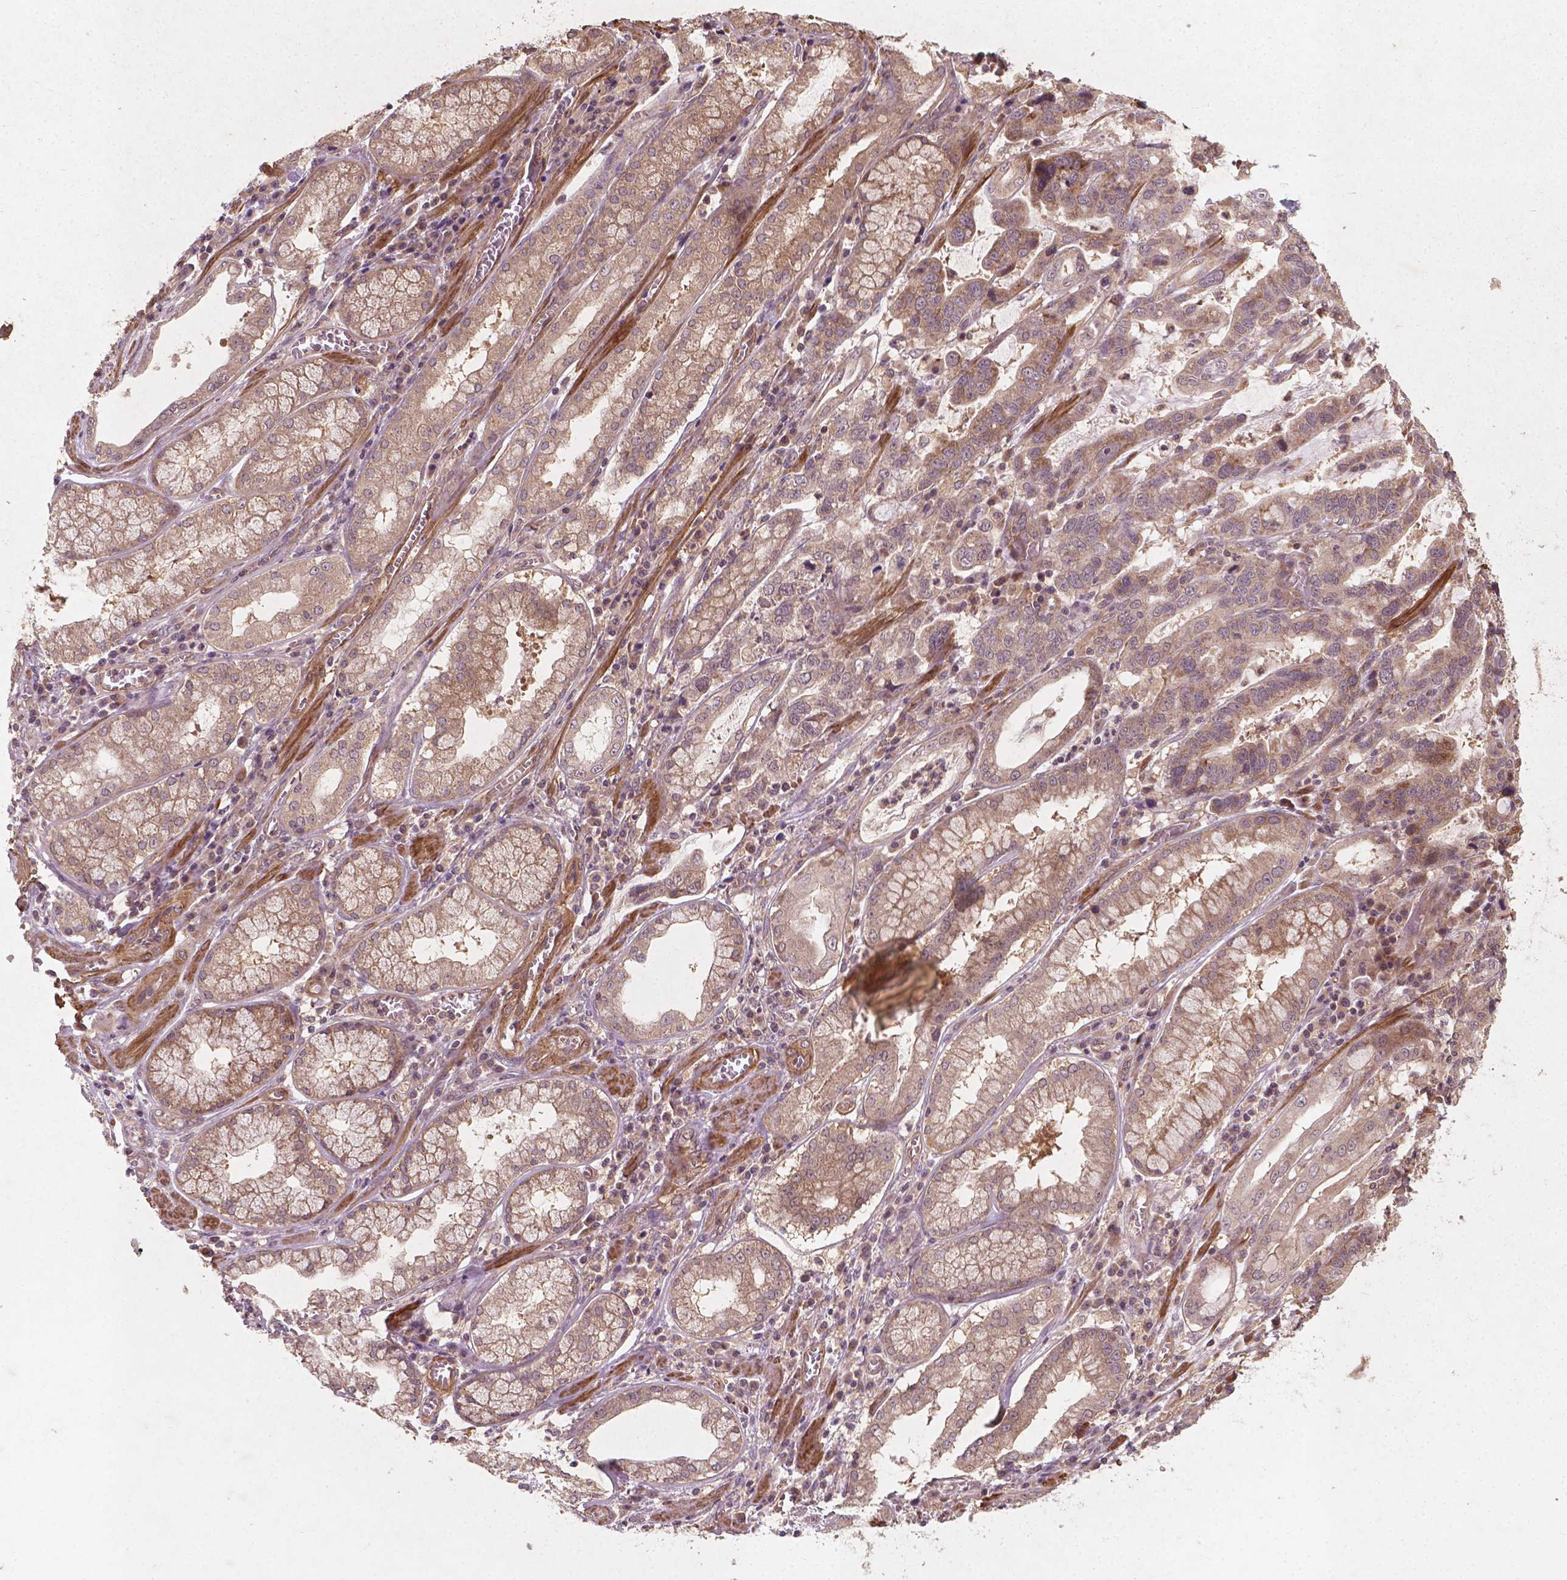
{"staining": {"intensity": "weak", "quantity": ">75%", "location": "cytoplasmic/membranous"}, "tissue": "stomach cancer", "cell_type": "Tumor cells", "image_type": "cancer", "snomed": [{"axis": "morphology", "description": "Adenocarcinoma, NOS"}, {"axis": "topography", "description": "Stomach, lower"}], "caption": "This image reveals immunohistochemistry staining of human stomach cancer (adenocarcinoma), with low weak cytoplasmic/membranous staining in about >75% of tumor cells.", "gene": "CYFIP2", "patient": {"sex": "female", "age": 76}}